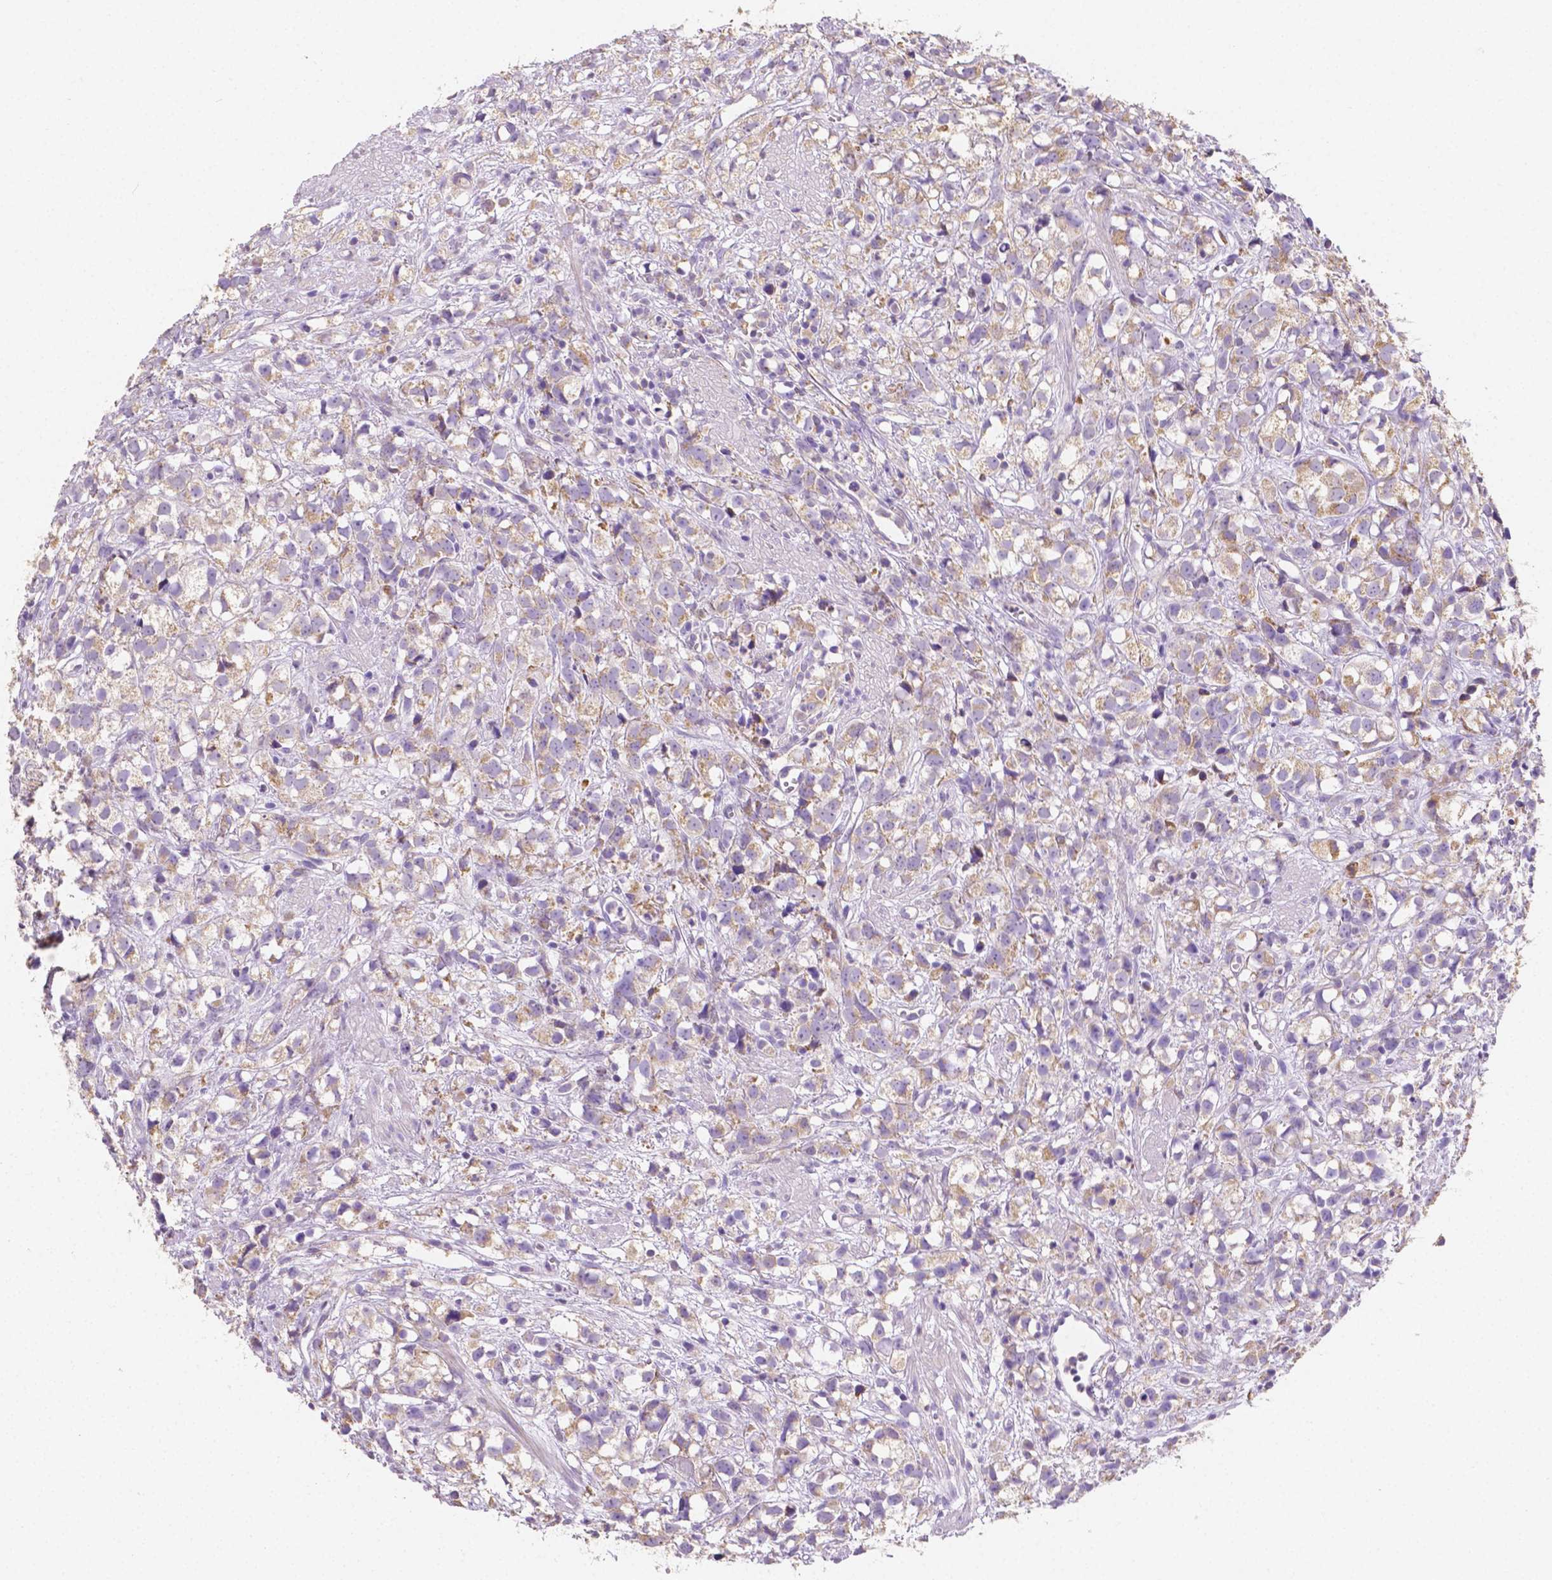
{"staining": {"intensity": "weak", "quantity": ">75%", "location": "cytoplasmic/membranous"}, "tissue": "prostate cancer", "cell_type": "Tumor cells", "image_type": "cancer", "snomed": [{"axis": "morphology", "description": "Adenocarcinoma, High grade"}, {"axis": "topography", "description": "Prostate"}], "caption": "Immunohistochemistry (IHC) (DAB (3,3'-diaminobenzidine)) staining of human prostate cancer exhibits weak cytoplasmic/membranous protein staining in about >75% of tumor cells.", "gene": "TMEM130", "patient": {"sex": "male", "age": 68}}